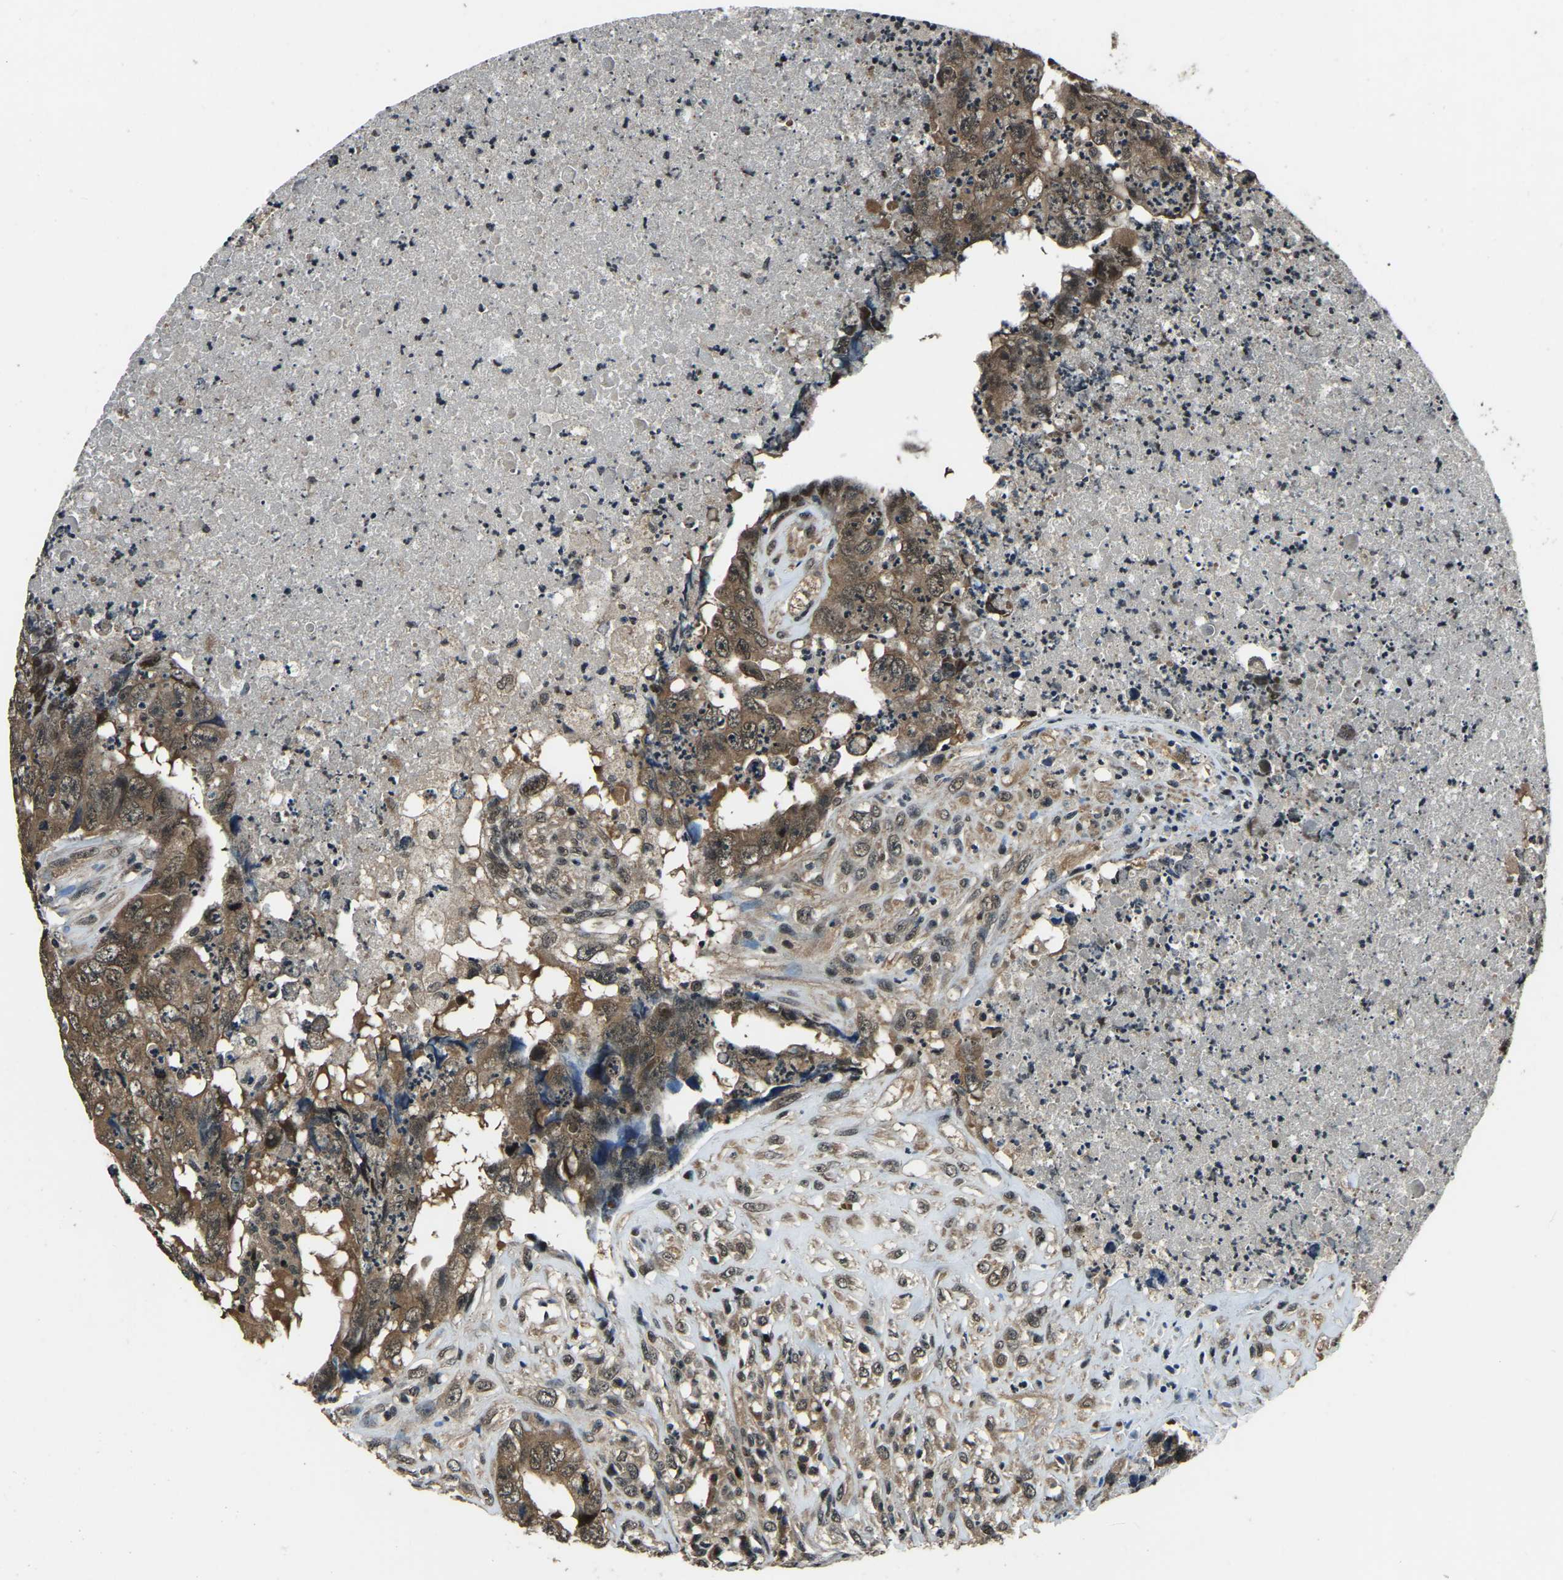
{"staining": {"intensity": "moderate", "quantity": ">75%", "location": "cytoplasmic/membranous"}, "tissue": "testis cancer", "cell_type": "Tumor cells", "image_type": "cancer", "snomed": [{"axis": "morphology", "description": "Carcinoma, Embryonal, NOS"}, {"axis": "topography", "description": "Testis"}], "caption": "A micrograph showing moderate cytoplasmic/membranous staining in about >75% of tumor cells in embryonal carcinoma (testis), as visualized by brown immunohistochemical staining.", "gene": "ANKIB1", "patient": {"sex": "male", "age": 32}}